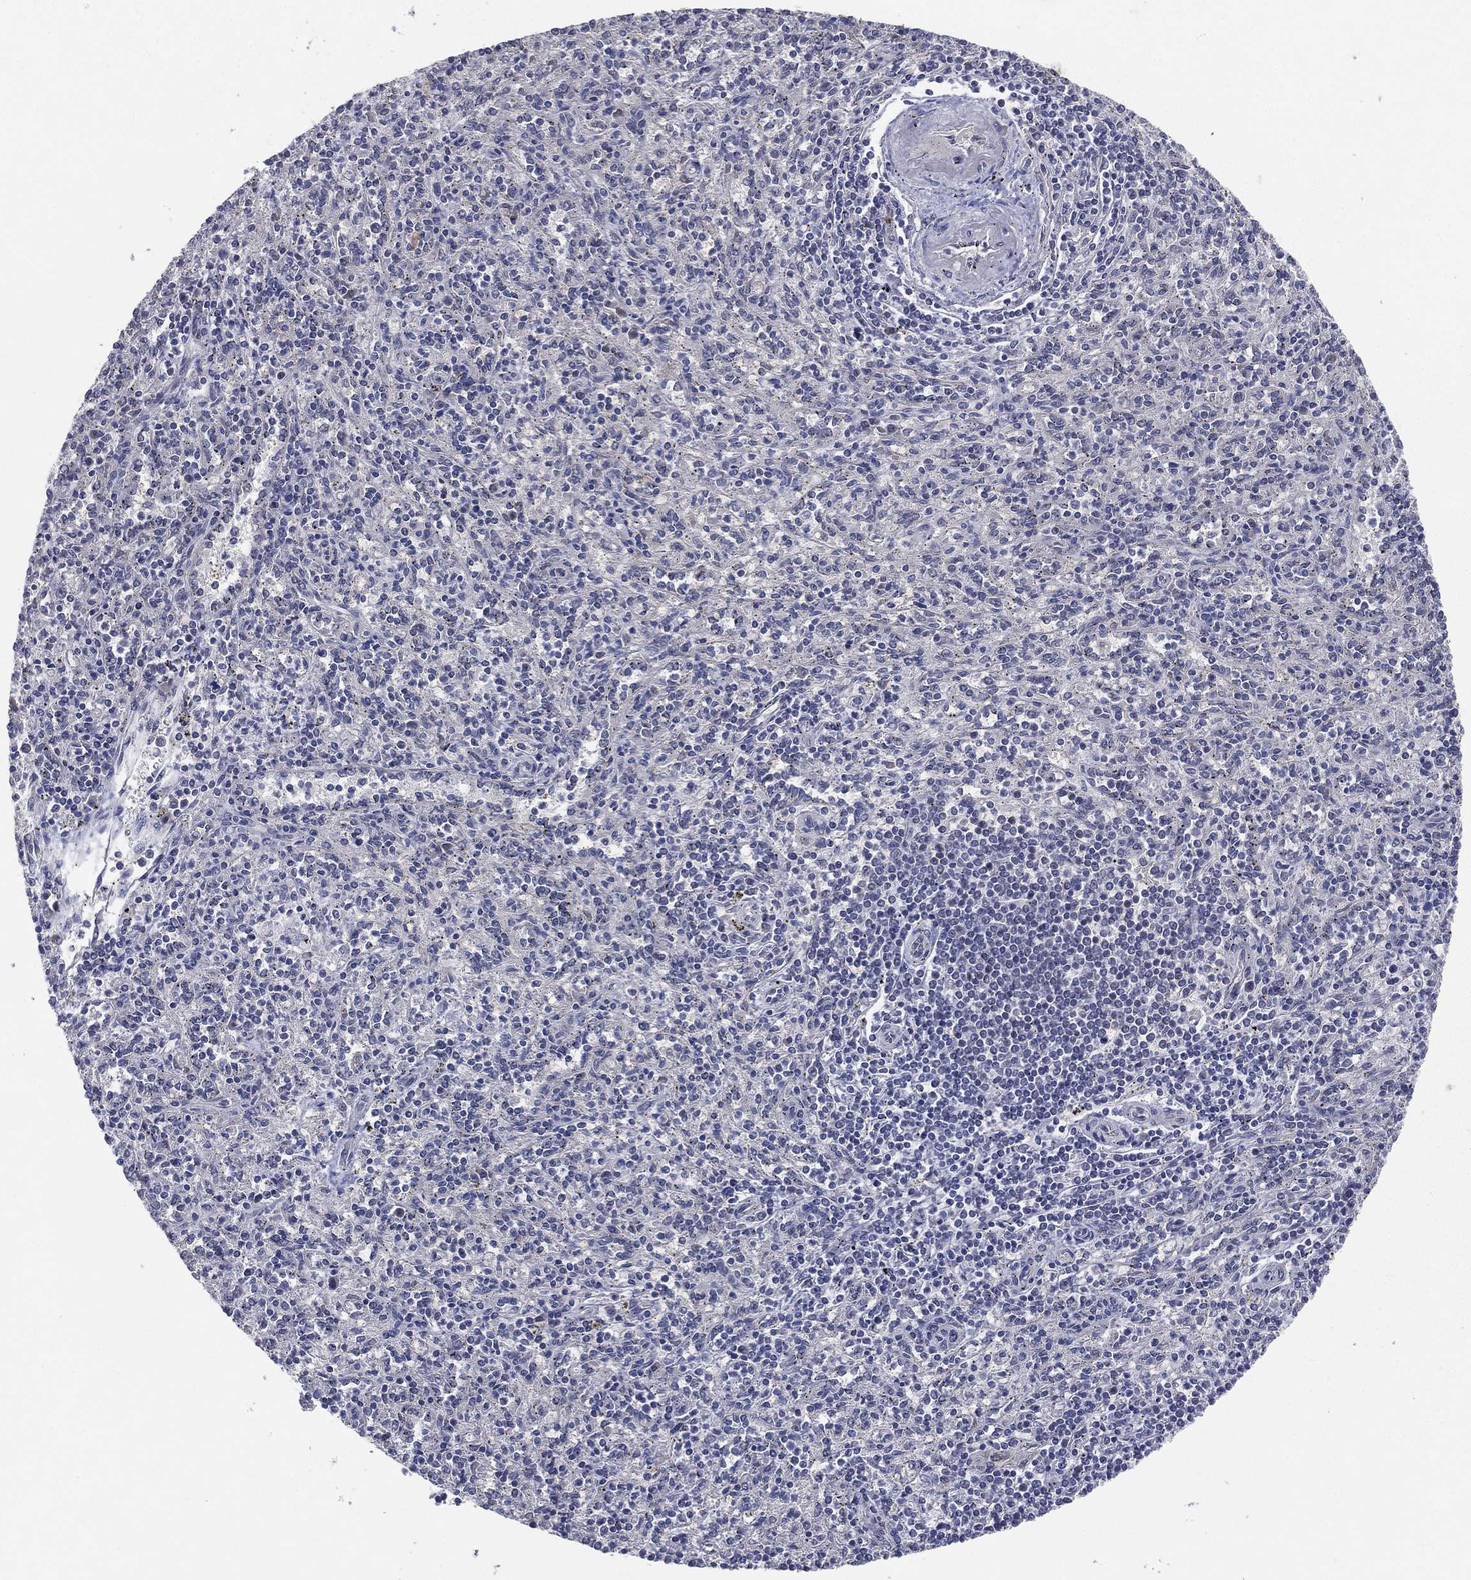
{"staining": {"intensity": "negative", "quantity": "none", "location": "none"}, "tissue": "spleen", "cell_type": "Cells in red pulp", "image_type": "normal", "snomed": [{"axis": "morphology", "description": "Normal tissue, NOS"}, {"axis": "topography", "description": "Spleen"}], "caption": "High magnification brightfield microscopy of unremarkable spleen stained with DAB (3,3'-diaminobenzidine) (brown) and counterstained with hematoxylin (blue): cells in red pulp show no significant staining. (DAB immunohistochemistry with hematoxylin counter stain).", "gene": "KAT14", "patient": {"sex": "male", "age": 69}}